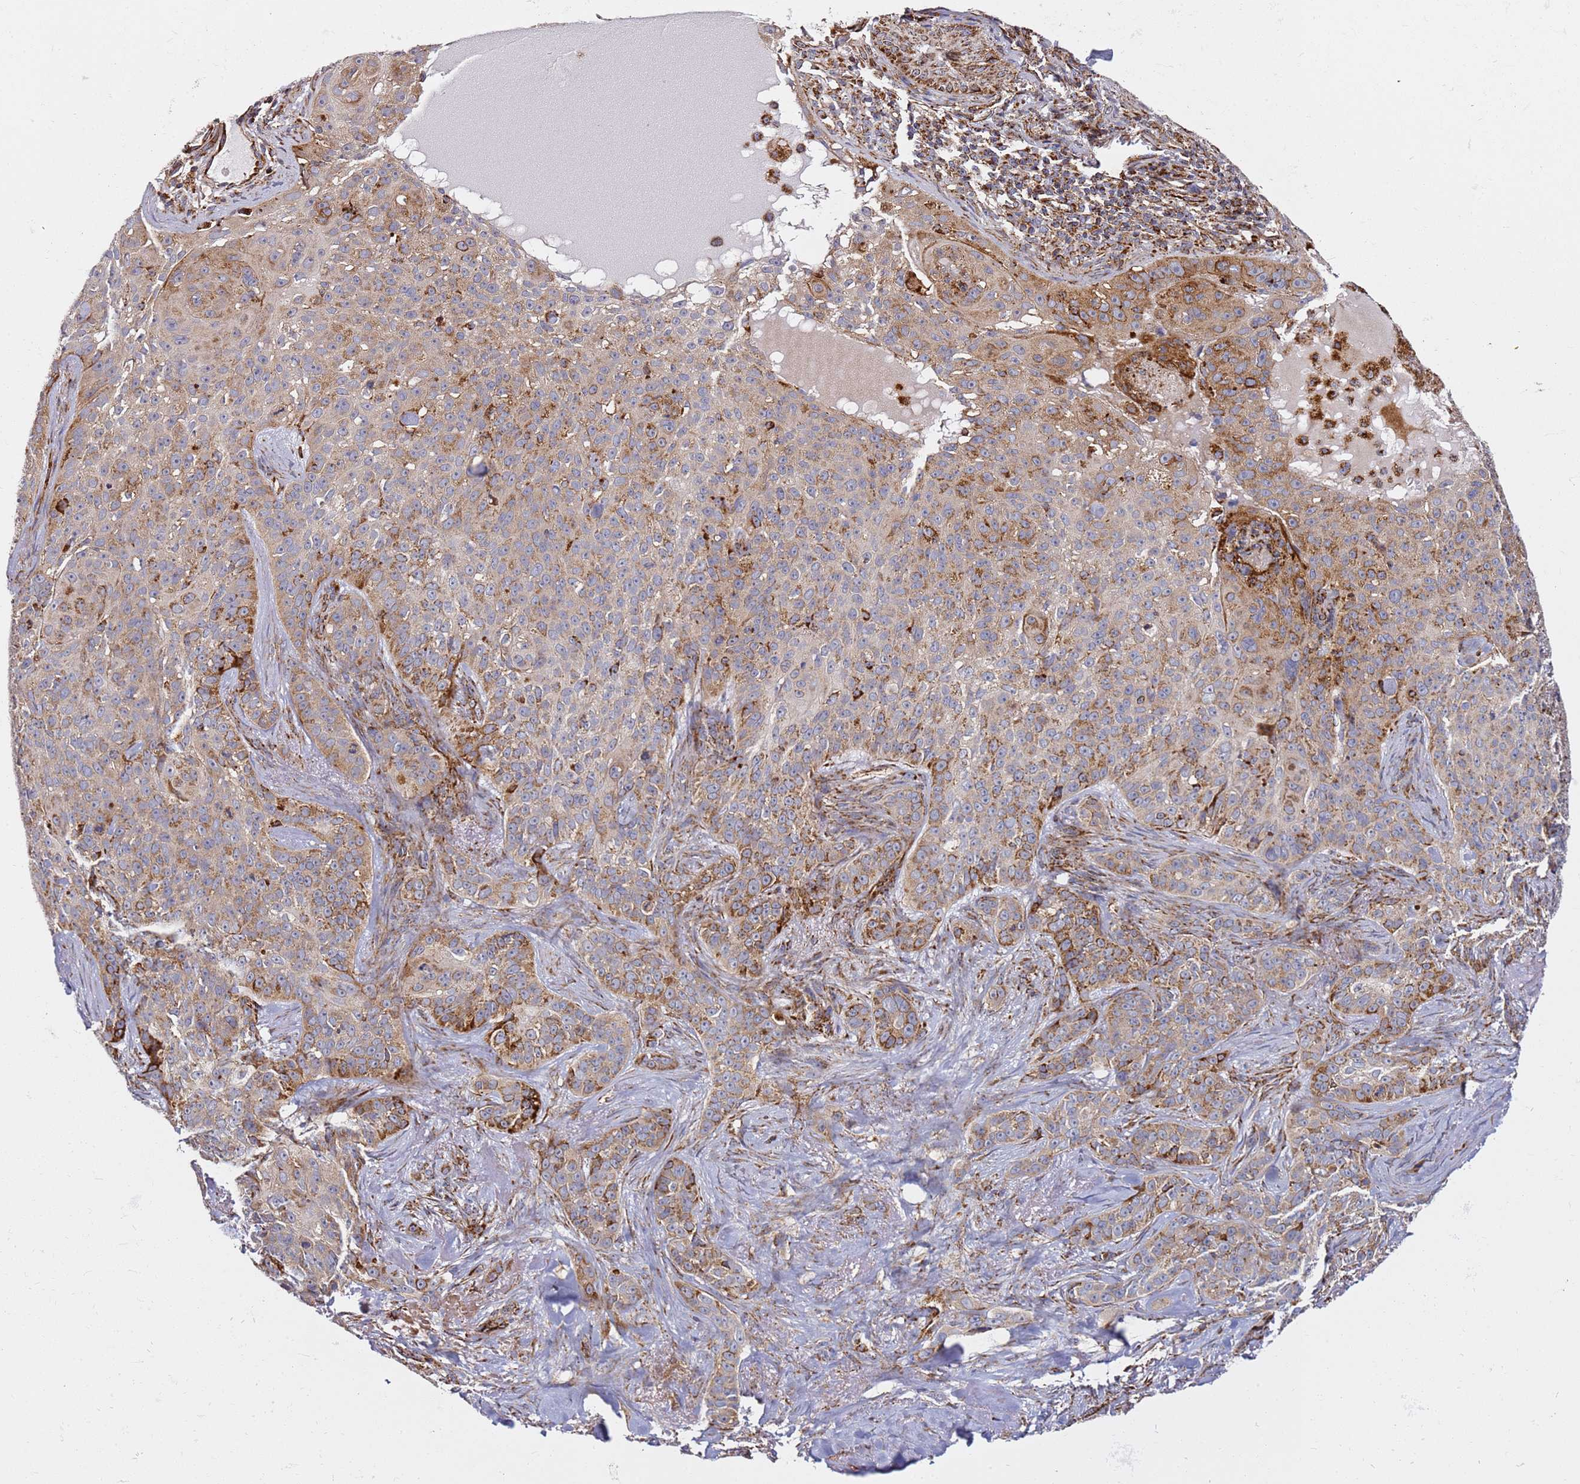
{"staining": {"intensity": "moderate", "quantity": ">75%", "location": "cytoplasmic/membranous"}, "tissue": "skin cancer", "cell_type": "Tumor cells", "image_type": "cancer", "snomed": [{"axis": "morphology", "description": "Basal cell carcinoma"}, {"axis": "topography", "description": "Skin"}], "caption": "DAB immunohistochemical staining of human basal cell carcinoma (skin) demonstrates moderate cytoplasmic/membranous protein positivity in about >75% of tumor cells.", "gene": "NDUFA3", "patient": {"sex": "female", "age": 92}}